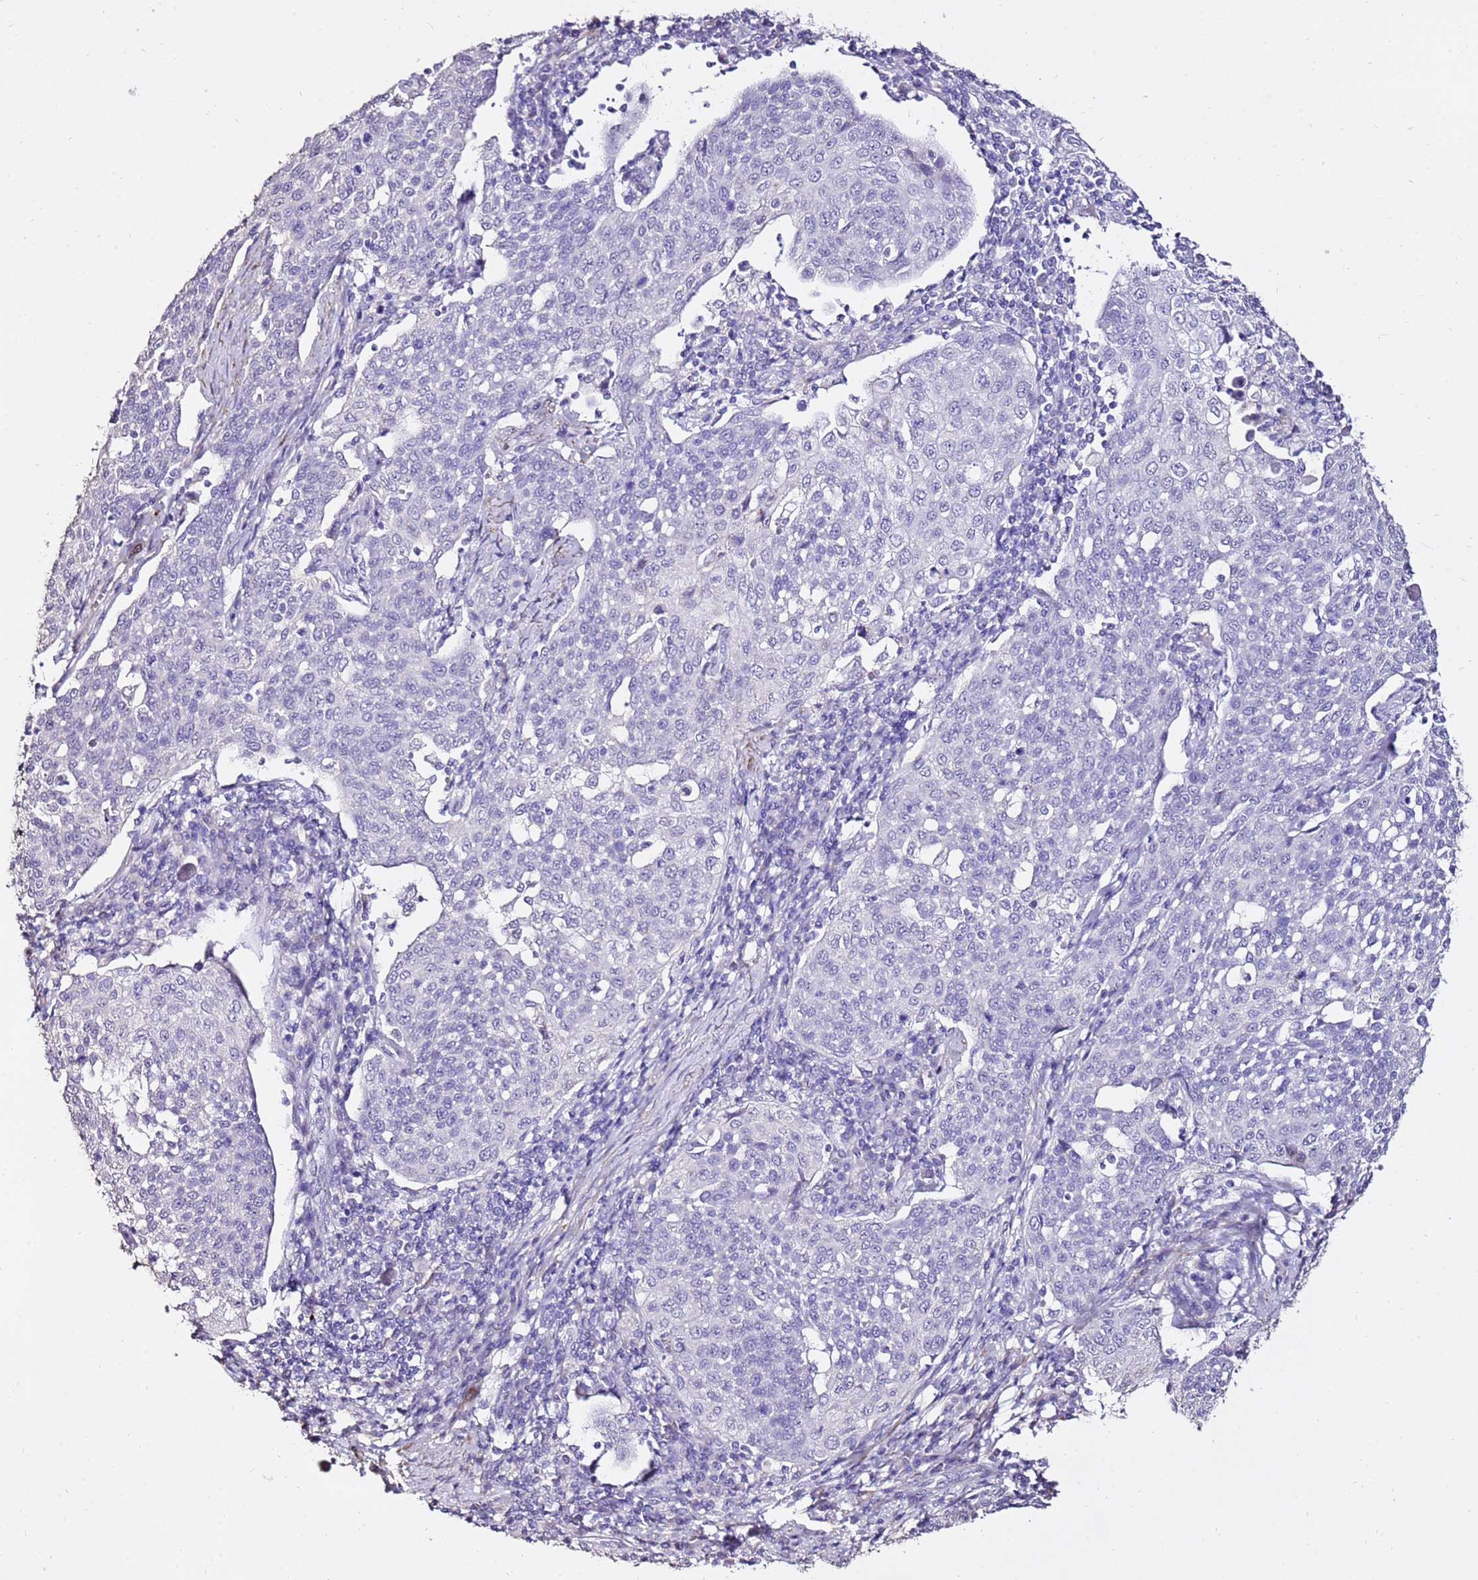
{"staining": {"intensity": "negative", "quantity": "none", "location": "none"}, "tissue": "cervical cancer", "cell_type": "Tumor cells", "image_type": "cancer", "snomed": [{"axis": "morphology", "description": "Squamous cell carcinoma, NOS"}, {"axis": "topography", "description": "Cervix"}], "caption": "High power microscopy micrograph of an immunohistochemistry histopathology image of cervical cancer, revealing no significant positivity in tumor cells. The staining was performed using DAB to visualize the protein expression in brown, while the nuclei were stained in blue with hematoxylin (Magnification: 20x).", "gene": "ART5", "patient": {"sex": "female", "age": 34}}